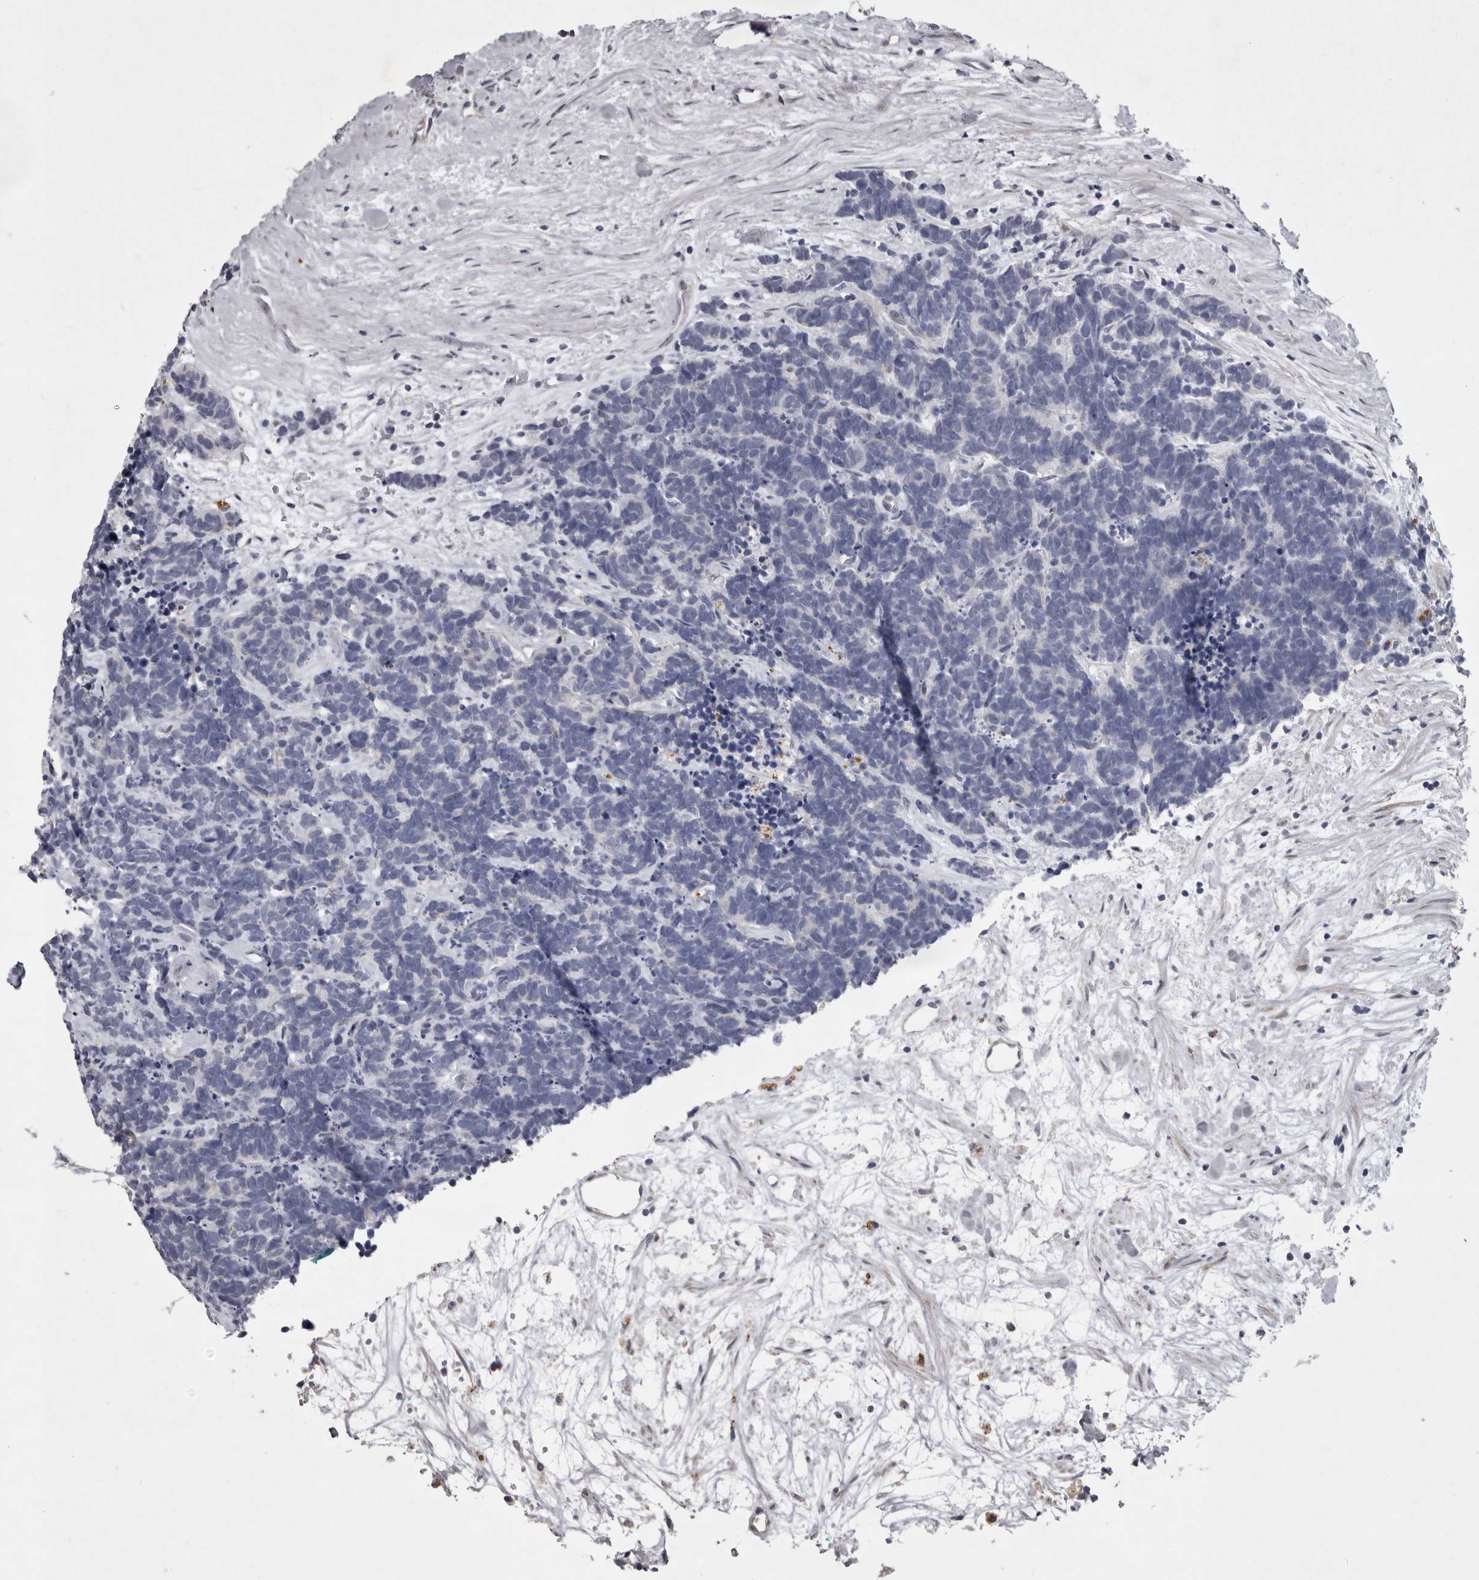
{"staining": {"intensity": "negative", "quantity": "none", "location": "none"}, "tissue": "carcinoid", "cell_type": "Tumor cells", "image_type": "cancer", "snomed": [{"axis": "morphology", "description": "Carcinoma, NOS"}, {"axis": "morphology", "description": "Carcinoid, malignant, NOS"}, {"axis": "topography", "description": "Urinary bladder"}], "caption": "There is no significant positivity in tumor cells of carcinoid (malignant).", "gene": "NKAIN4", "patient": {"sex": "male", "age": 57}}